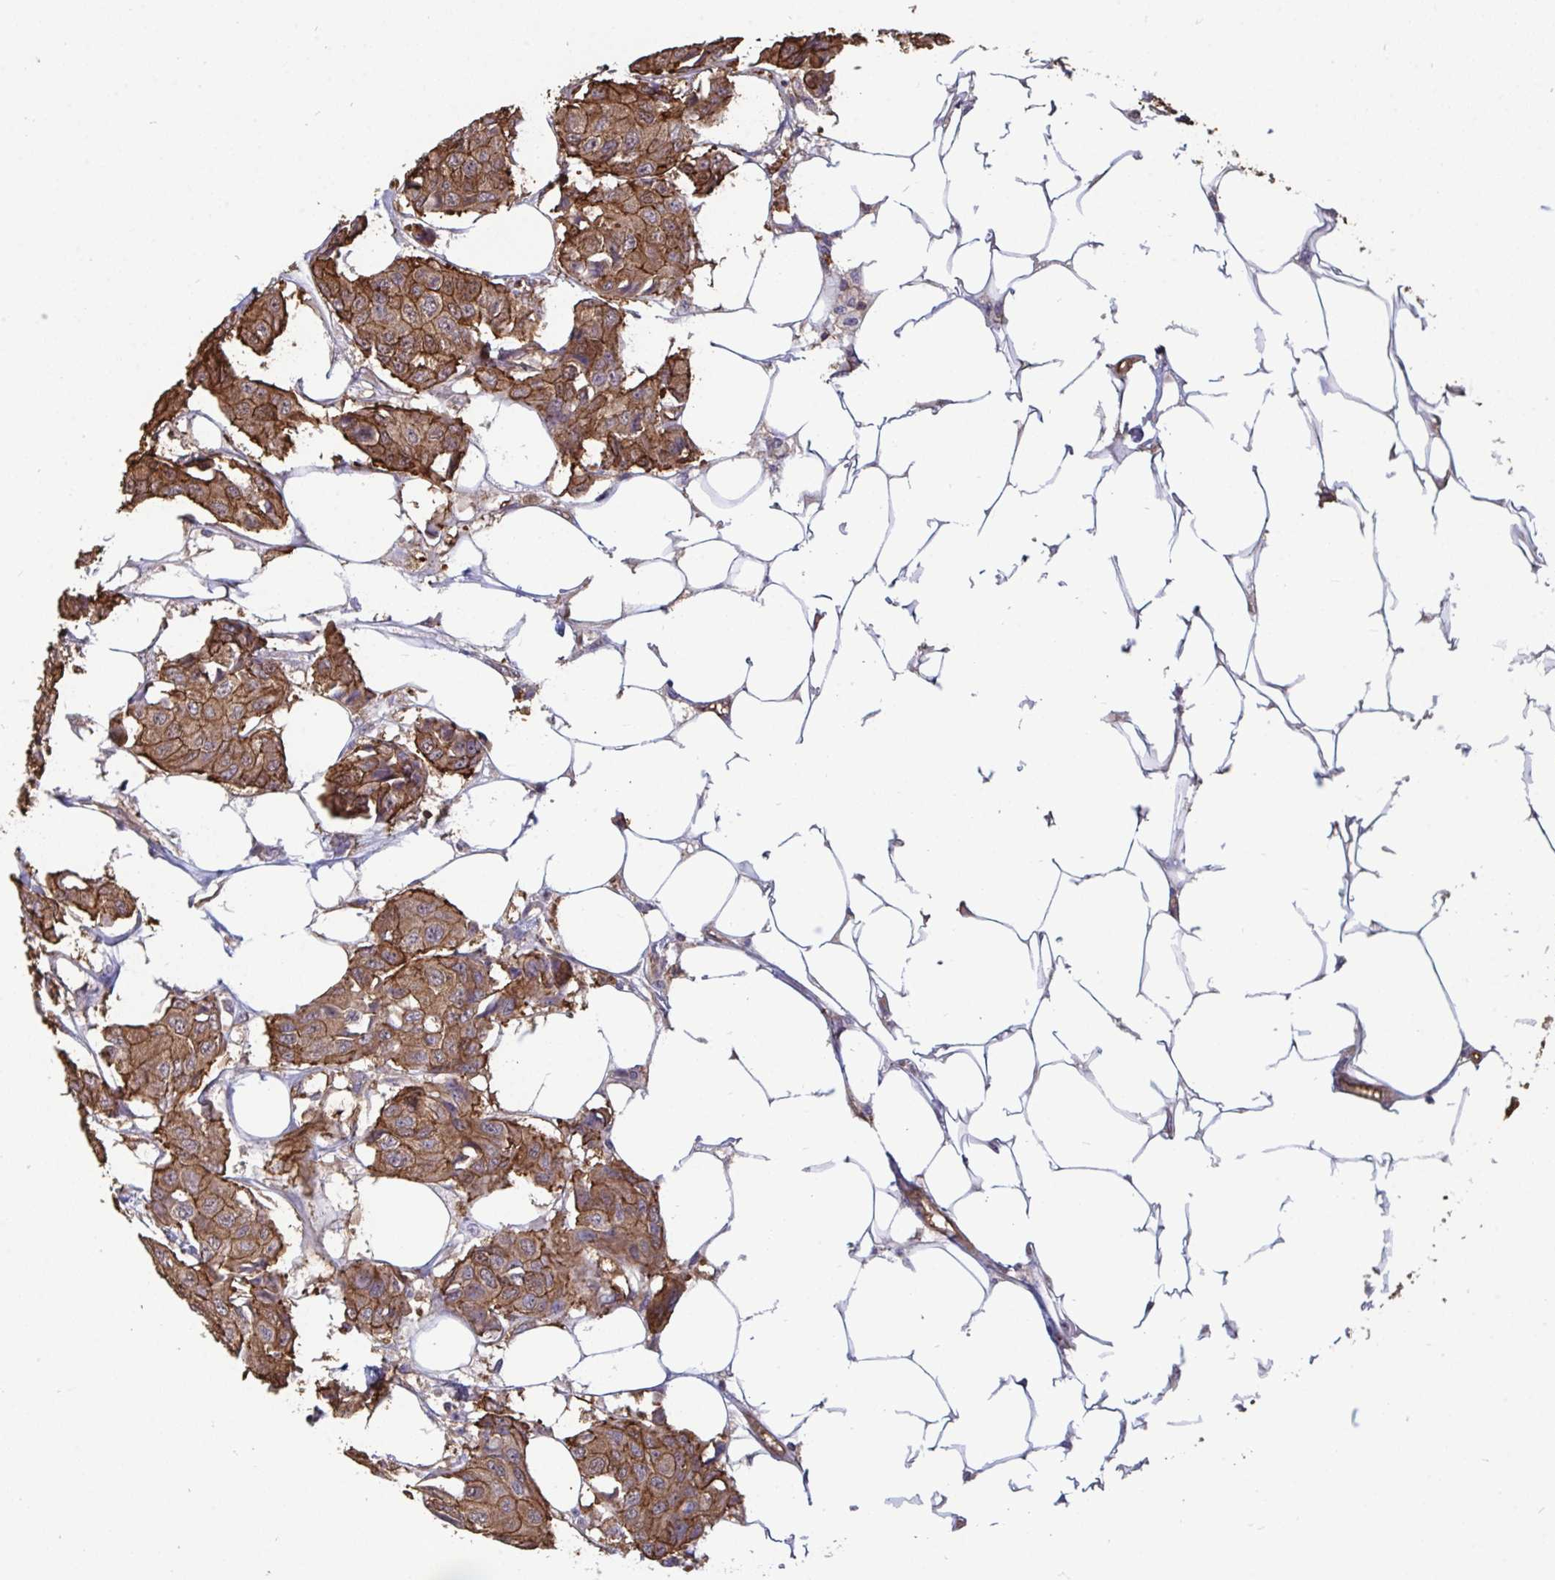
{"staining": {"intensity": "moderate", "quantity": ">75%", "location": "cytoplasmic/membranous"}, "tissue": "breast cancer", "cell_type": "Tumor cells", "image_type": "cancer", "snomed": [{"axis": "morphology", "description": "Duct carcinoma"}, {"axis": "topography", "description": "Breast"}, {"axis": "topography", "description": "Lymph node"}], "caption": "Protein staining shows moderate cytoplasmic/membranous positivity in about >75% of tumor cells in breast cancer (intraductal carcinoma).", "gene": "ISCU", "patient": {"sex": "female", "age": 80}}